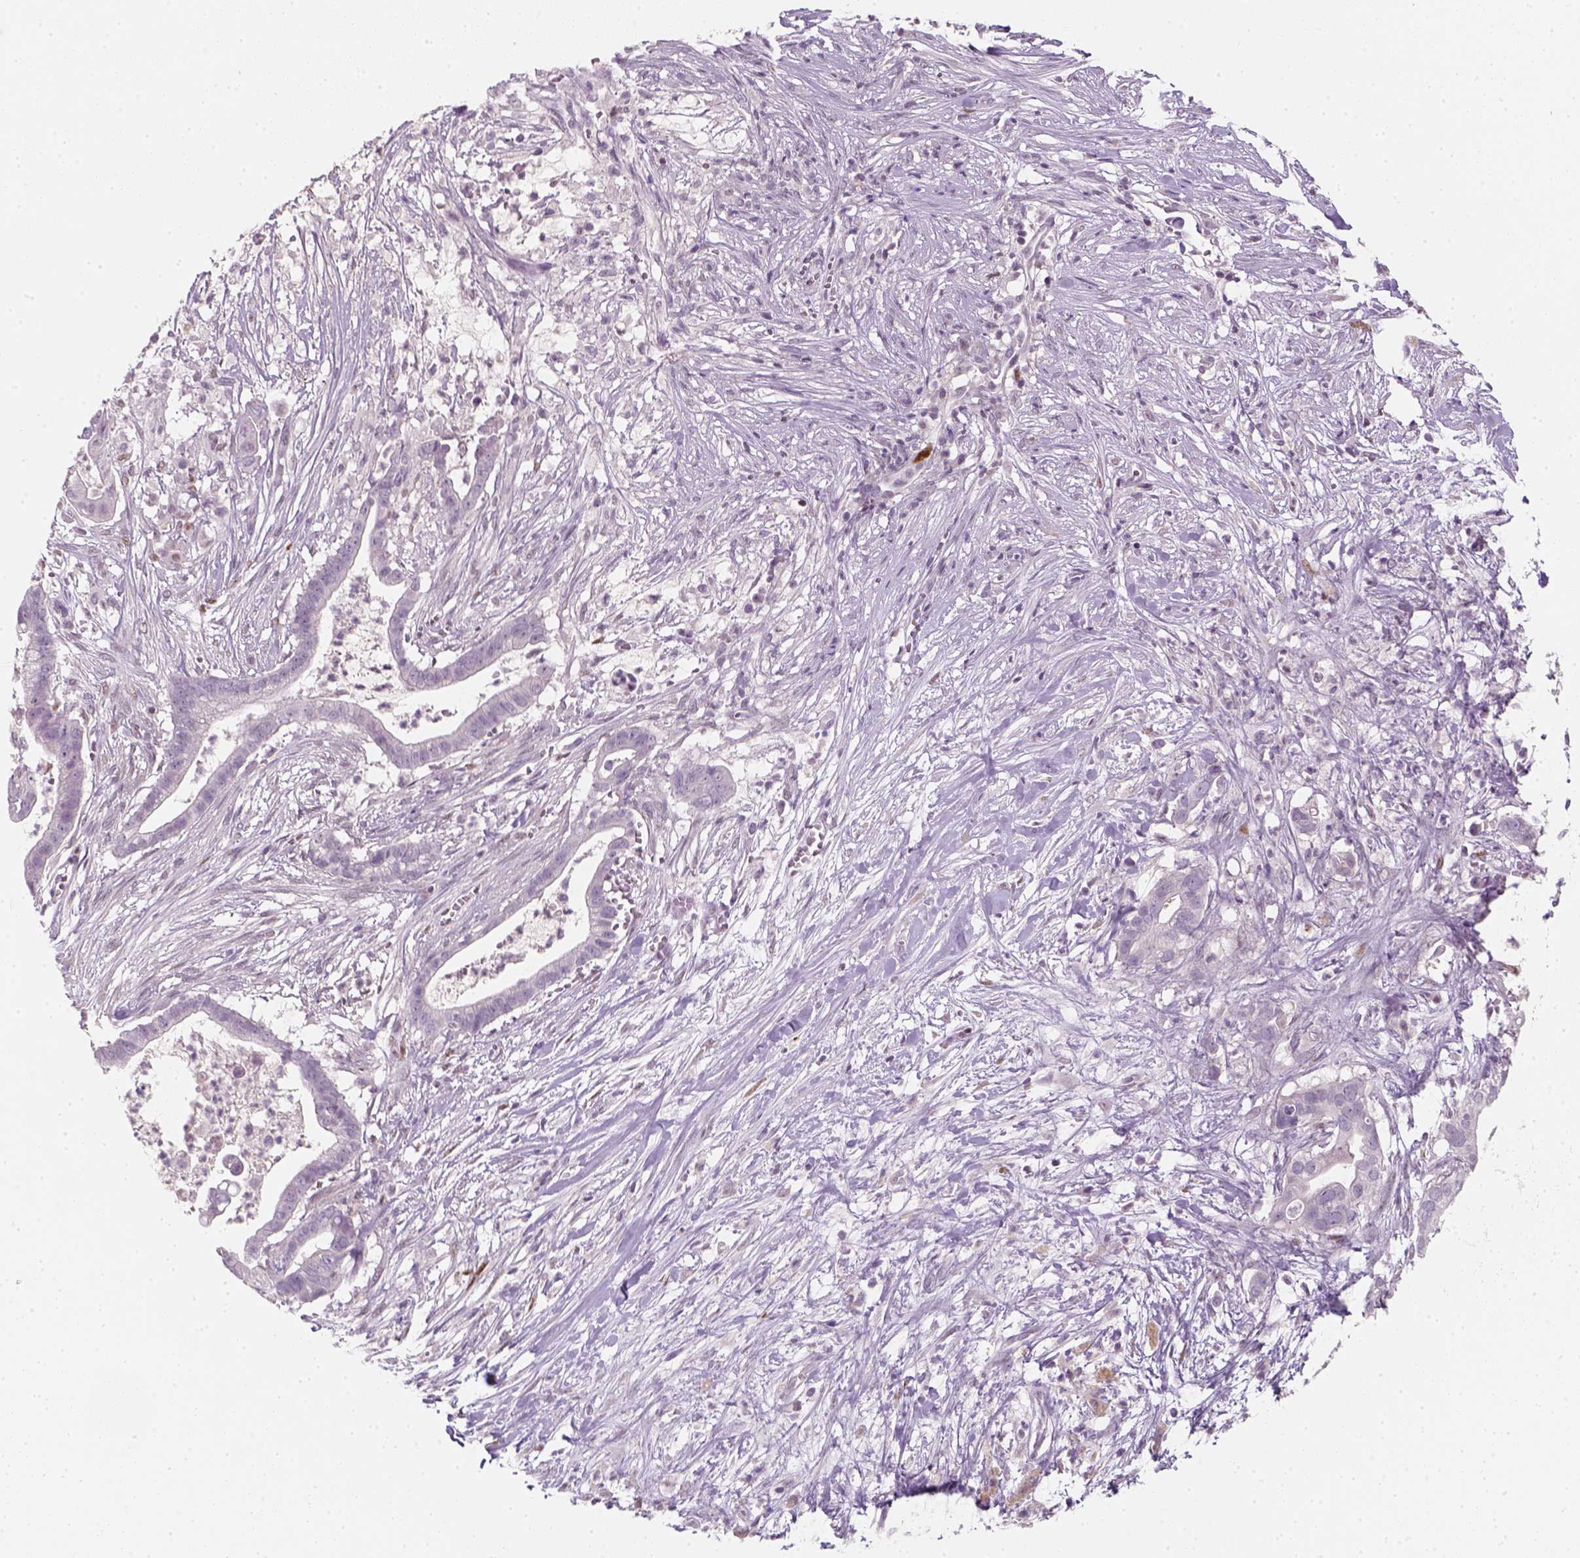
{"staining": {"intensity": "negative", "quantity": "none", "location": "none"}, "tissue": "pancreatic cancer", "cell_type": "Tumor cells", "image_type": "cancer", "snomed": [{"axis": "morphology", "description": "Adenocarcinoma, NOS"}, {"axis": "topography", "description": "Pancreas"}], "caption": "A high-resolution image shows immunohistochemistry (IHC) staining of pancreatic cancer (adenocarcinoma), which shows no significant expression in tumor cells. (DAB (3,3'-diaminobenzidine) immunohistochemistry visualized using brightfield microscopy, high magnification).", "gene": "TP53", "patient": {"sex": "male", "age": 61}}